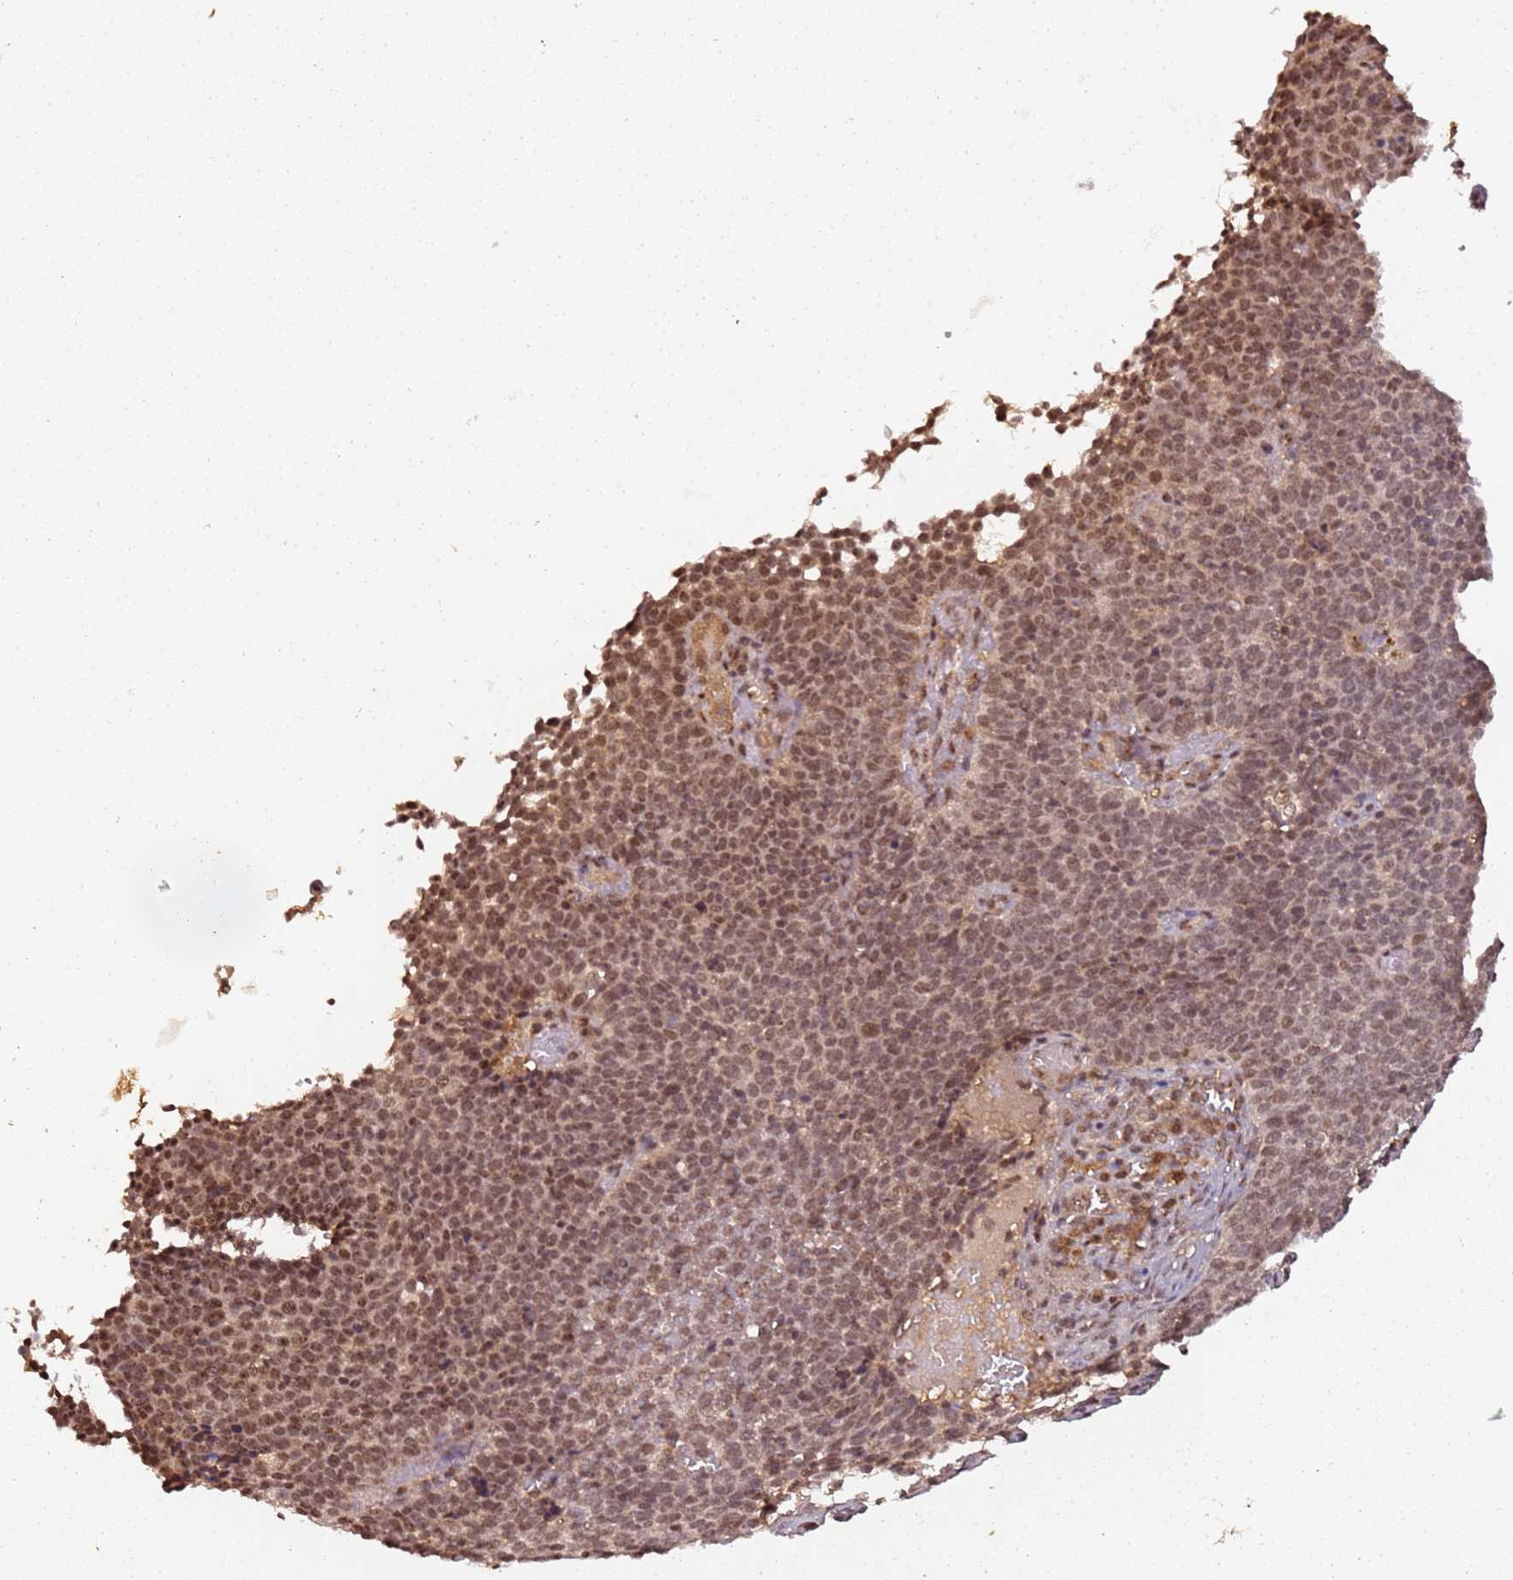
{"staining": {"intensity": "moderate", "quantity": "25%-75%", "location": "nuclear"}, "tissue": "cervical cancer", "cell_type": "Tumor cells", "image_type": "cancer", "snomed": [{"axis": "morphology", "description": "Normal tissue, NOS"}, {"axis": "morphology", "description": "Squamous cell carcinoma, NOS"}, {"axis": "topography", "description": "Cervix"}], "caption": "Tumor cells demonstrate moderate nuclear expression in about 25%-75% of cells in cervical squamous cell carcinoma.", "gene": "COL1A2", "patient": {"sex": "female", "age": 39}}